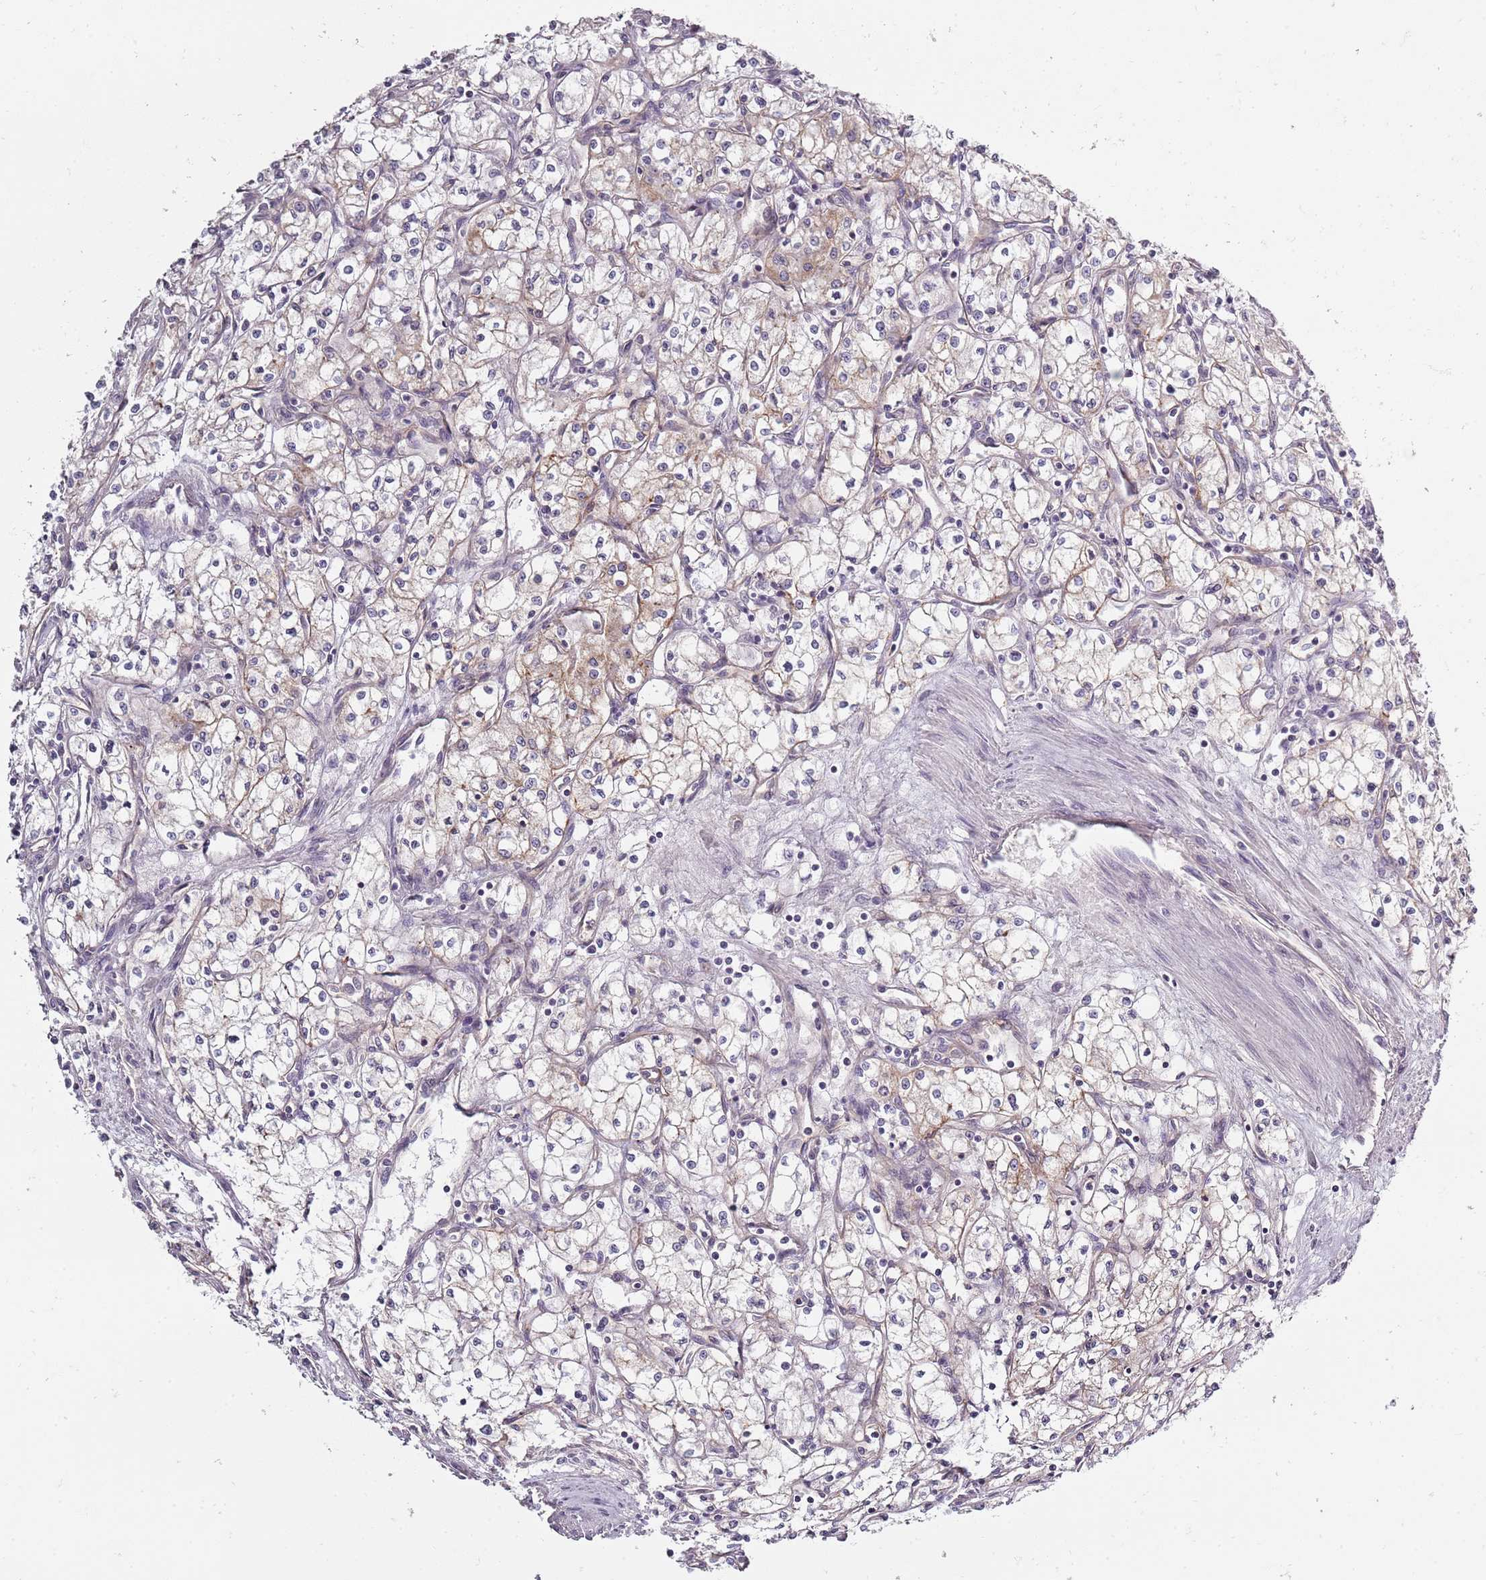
{"staining": {"intensity": "moderate", "quantity": "<25%", "location": "cytoplasmic/membranous"}, "tissue": "renal cancer", "cell_type": "Tumor cells", "image_type": "cancer", "snomed": [{"axis": "morphology", "description": "Adenocarcinoma, NOS"}, {"axis": "topography", "description": "Kidney"}], "caption": "Immunohistochemical staining of adenocarcinoma (renal) shows moderate cytoplasmic/membranous protein positivity in approximately <25% of tumor cells.", "gene": "SYNGR3", "patient": {"sex": "male", "age": 59}}